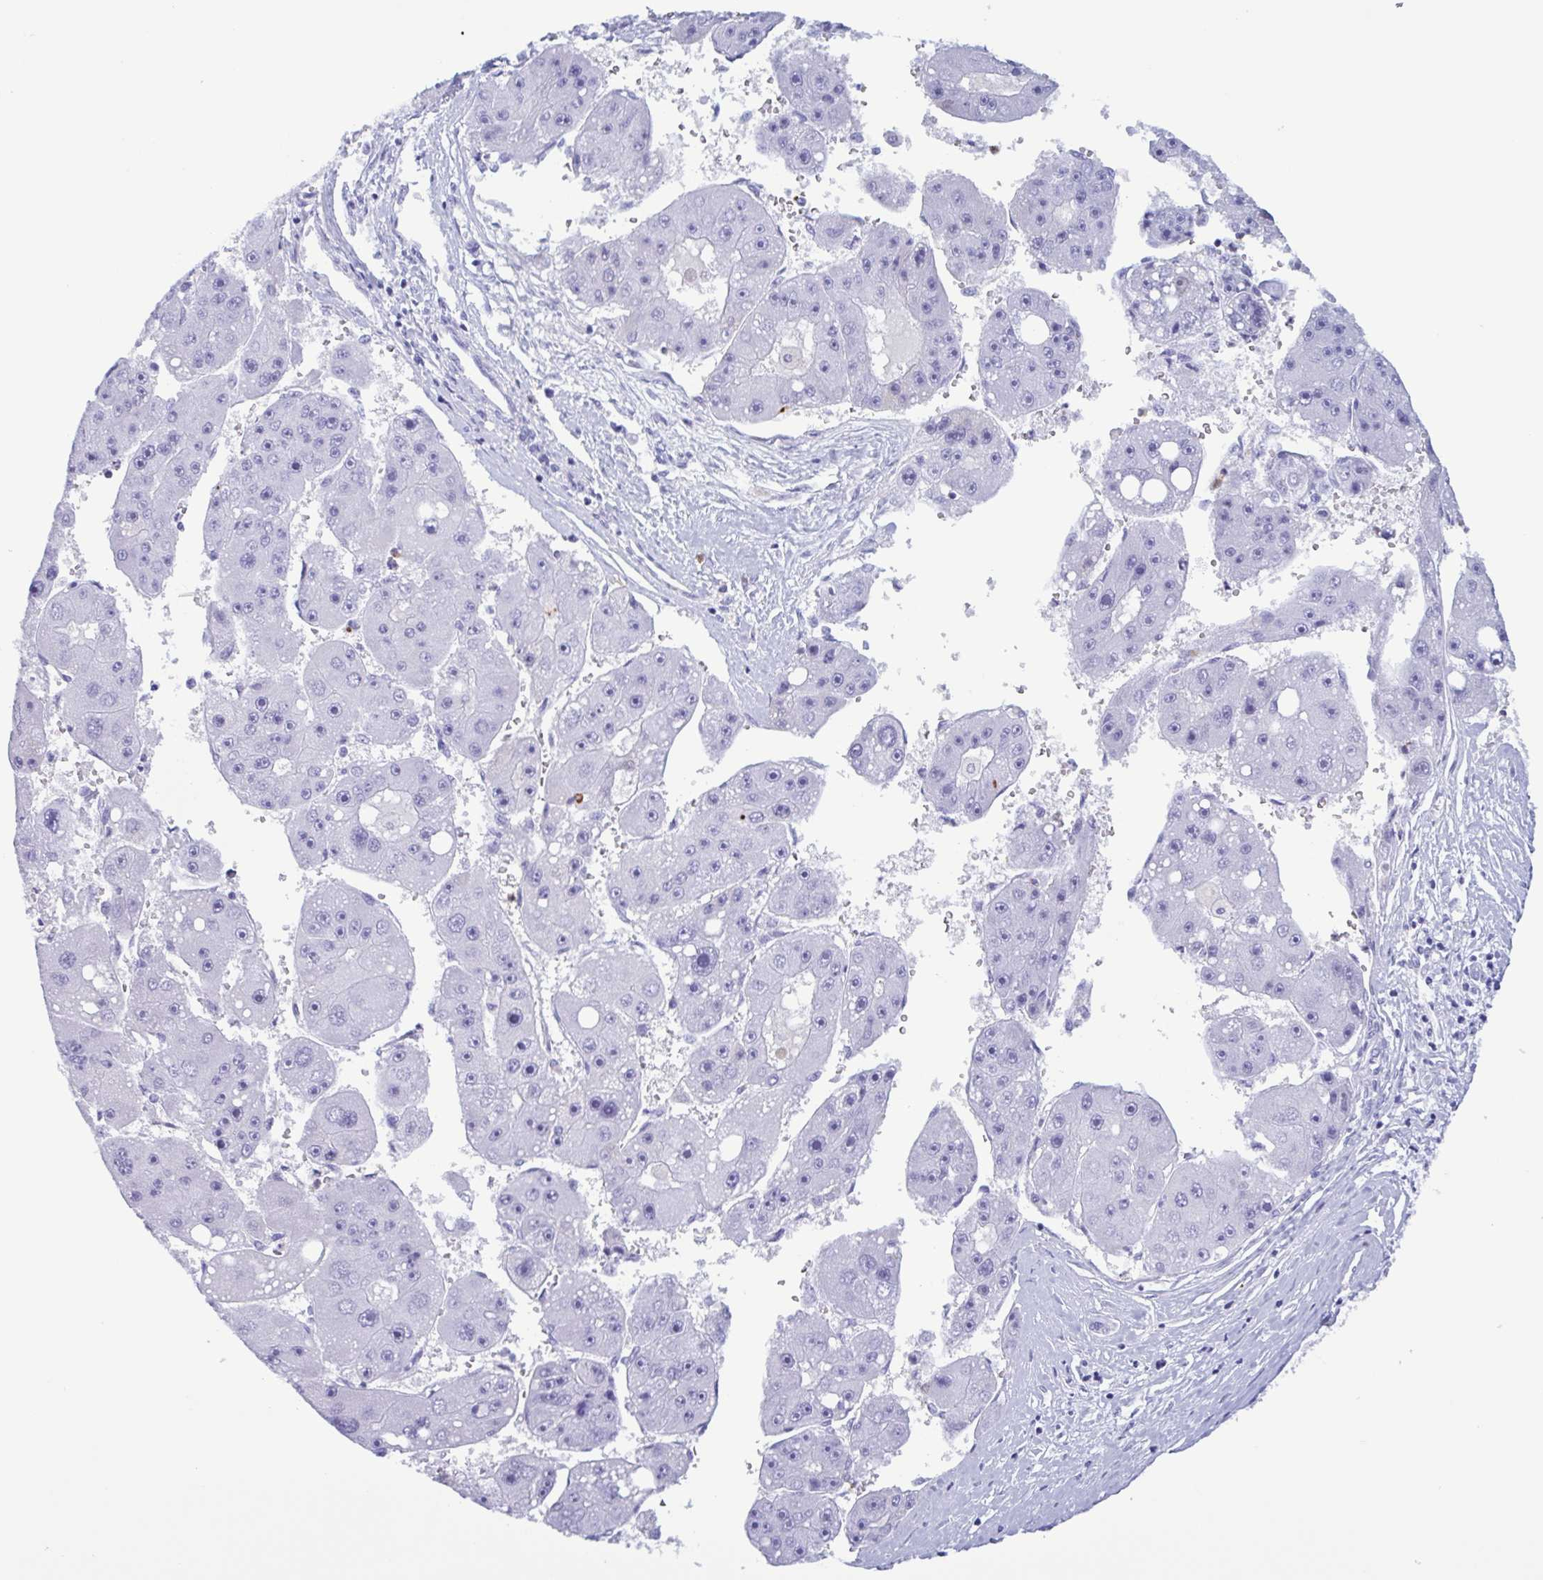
{"staining": {"intensity": "negative", "quantity": "none", "location": "none"}, "tissue": "liver cancer", "cell_type": "Tumor cells", "image_type": "cancer", "snomed": [{"axis": "morphology", "description": "Carcinoma, Hepatocellular, NOS"}, {"axis": "topography", "description": "Liver"}], "caption": "Hepatocellular carcinoma (liver) was stained to show a protein in brown. There is no significant staining in tumor cells. (Stains: DAB (3,3'-diaminobenzidine) immunohistochemistry (IHC) with hematoxylin counter stain, Microscopy: brightfield microscopy at high magnification).", "gene": "LTF", "patient": {"sex": "female", "age": 61}}